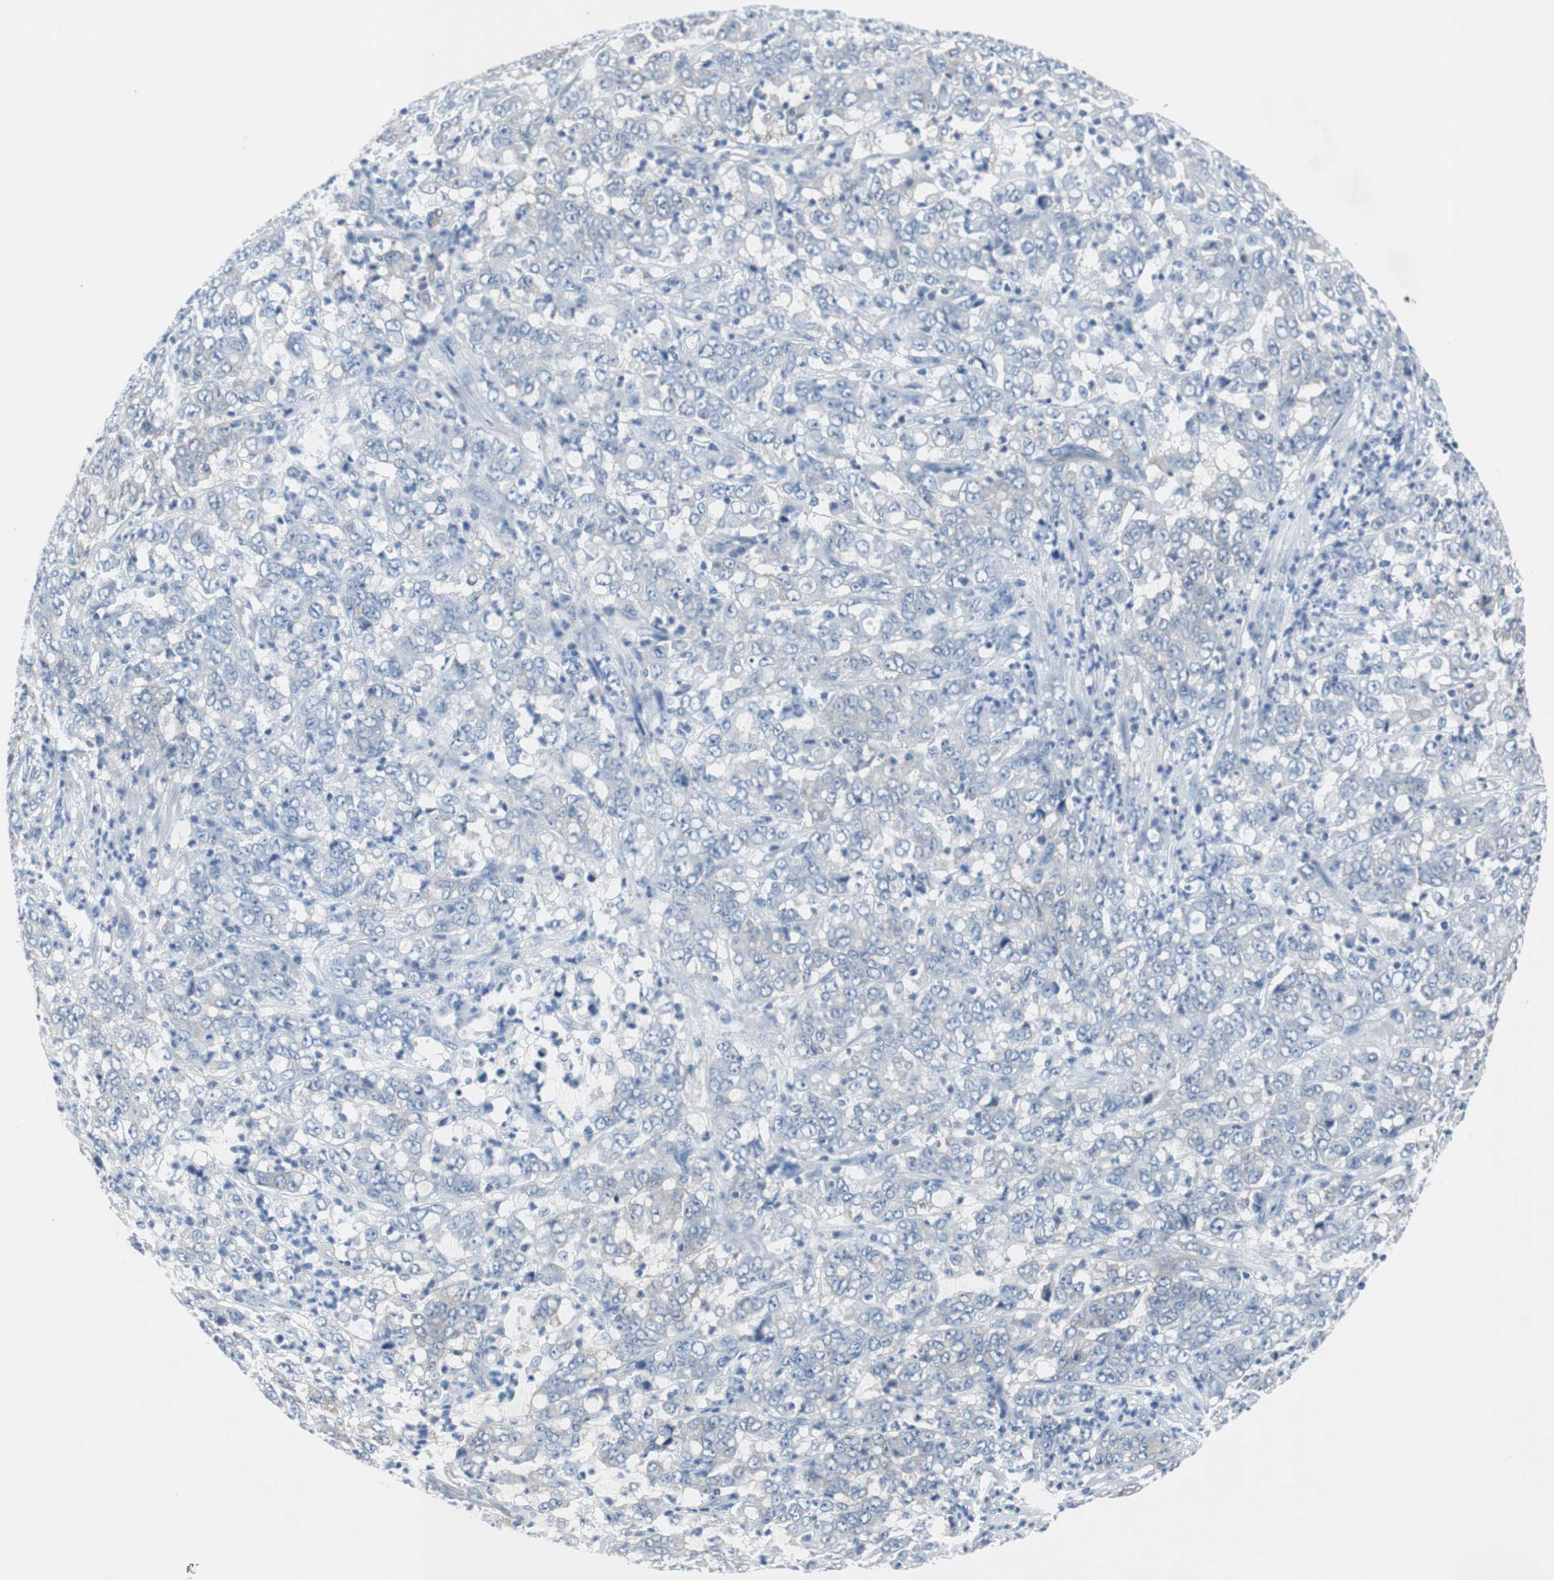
{"staining": {"intensity": "negative", "quantity": "none", "location": "none"}, "tissue": "stomach cancer", "cell_type": "Tumor cells", "image_type": "cancer", "snomed": [{"axis": "morphology", "description": "Adenocarcinoma, NOS"}, {"axis": "topography", "description": "Stomach, lower"}], "caption": "Stomach cancer stained for a protein using immunohistochemistry reveals no staining tumor cells.", "gene": "EEF2K", "patient": {"sex": "female", "age": 71}}